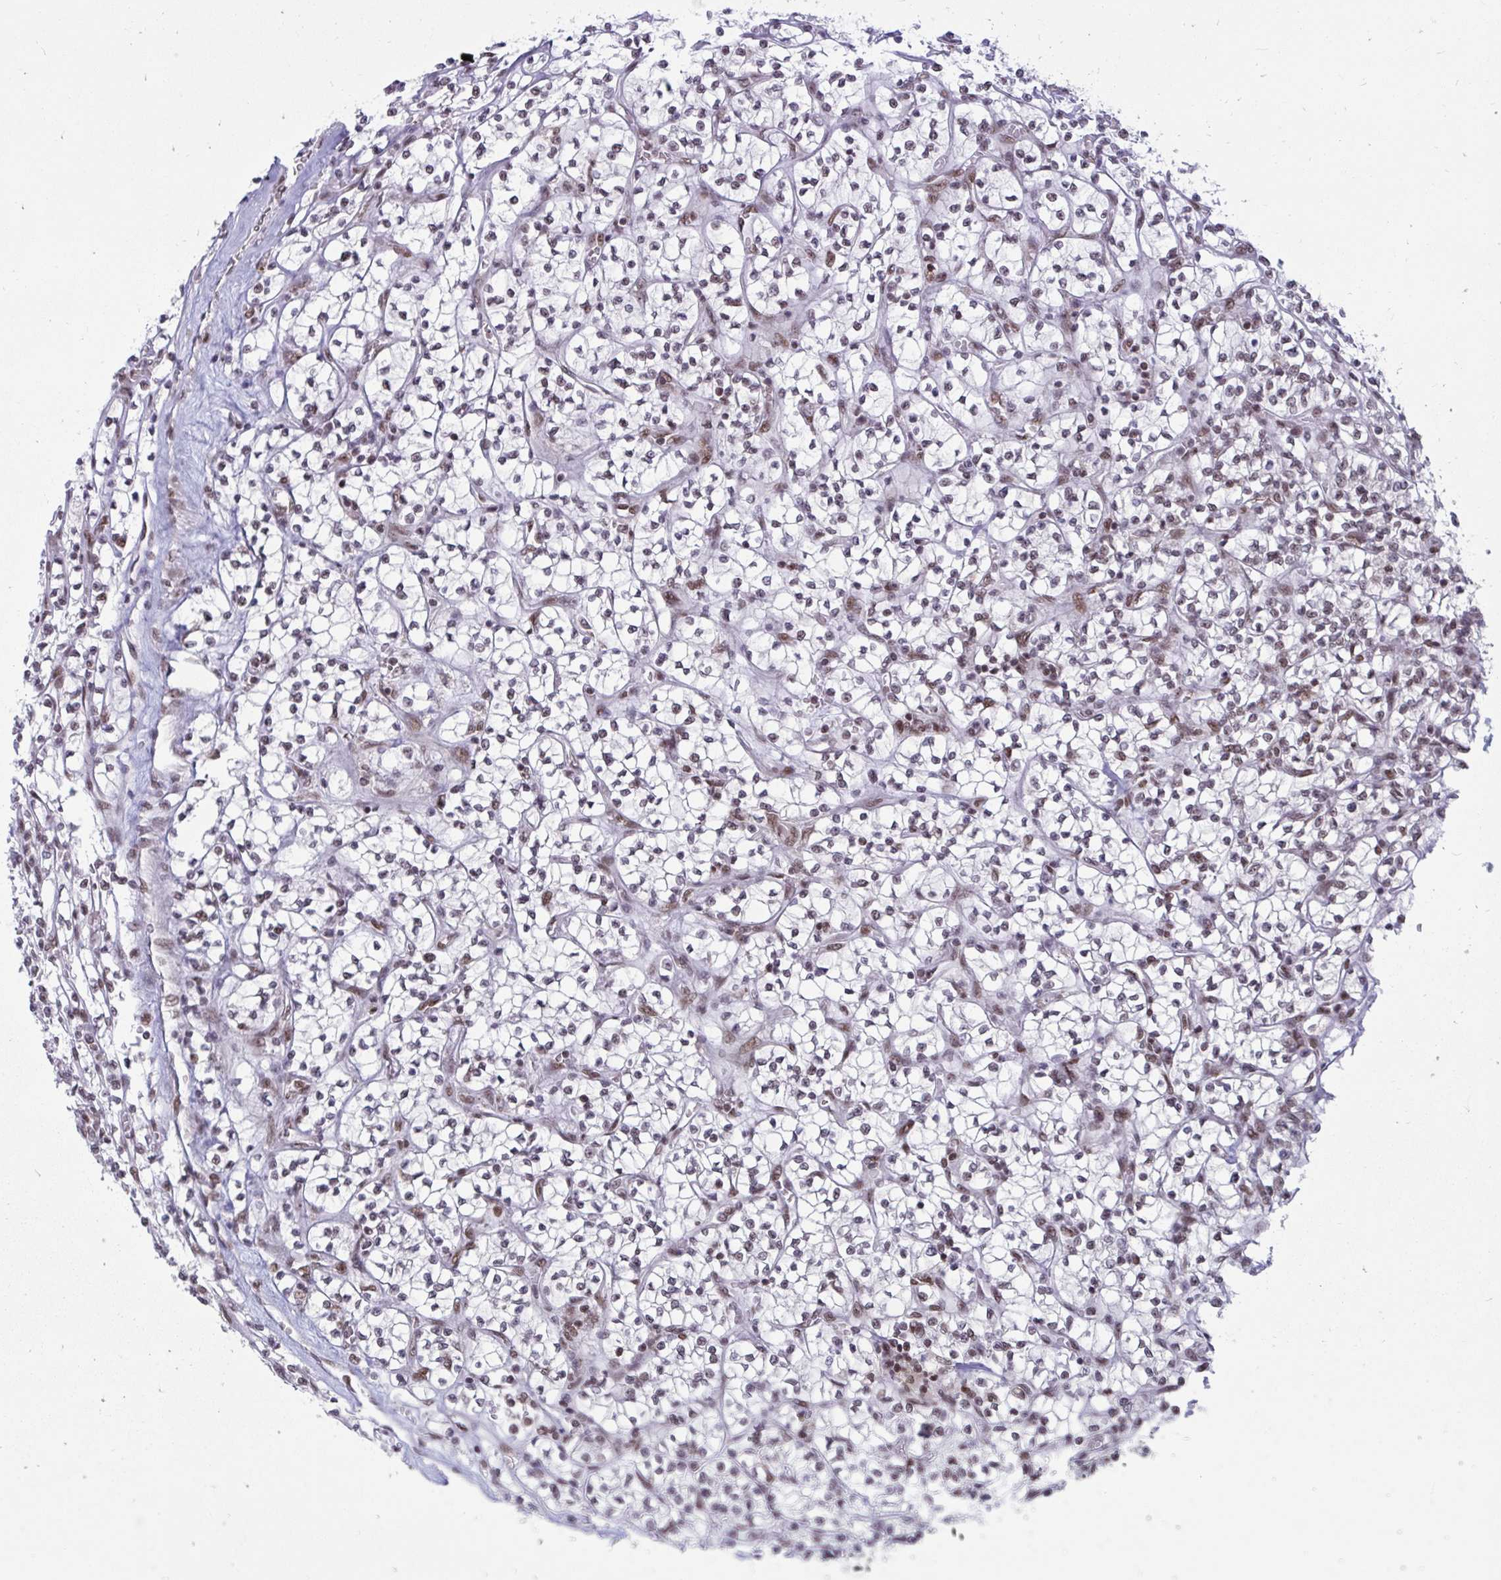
{"staining": {"intensity": "weak", "quantity": ">75%", "location": "nuclear"}, "tissue": "renal cancer", "cell_type": "Tumor cells", "image_type": "cancer", "snomed": [{"axis": "morphology", "description": "Adenocarcinoma, NOS"}, {"axis": "topography", "description": "Kidney"}], "caption": "Human adenocarcinoma (renal) stained with a brown dye reveals weak nuclear positive positivity in about >75% of tumor cells.", "gene": "PHF10", "patient": {"sex": "female", "age": 64}}